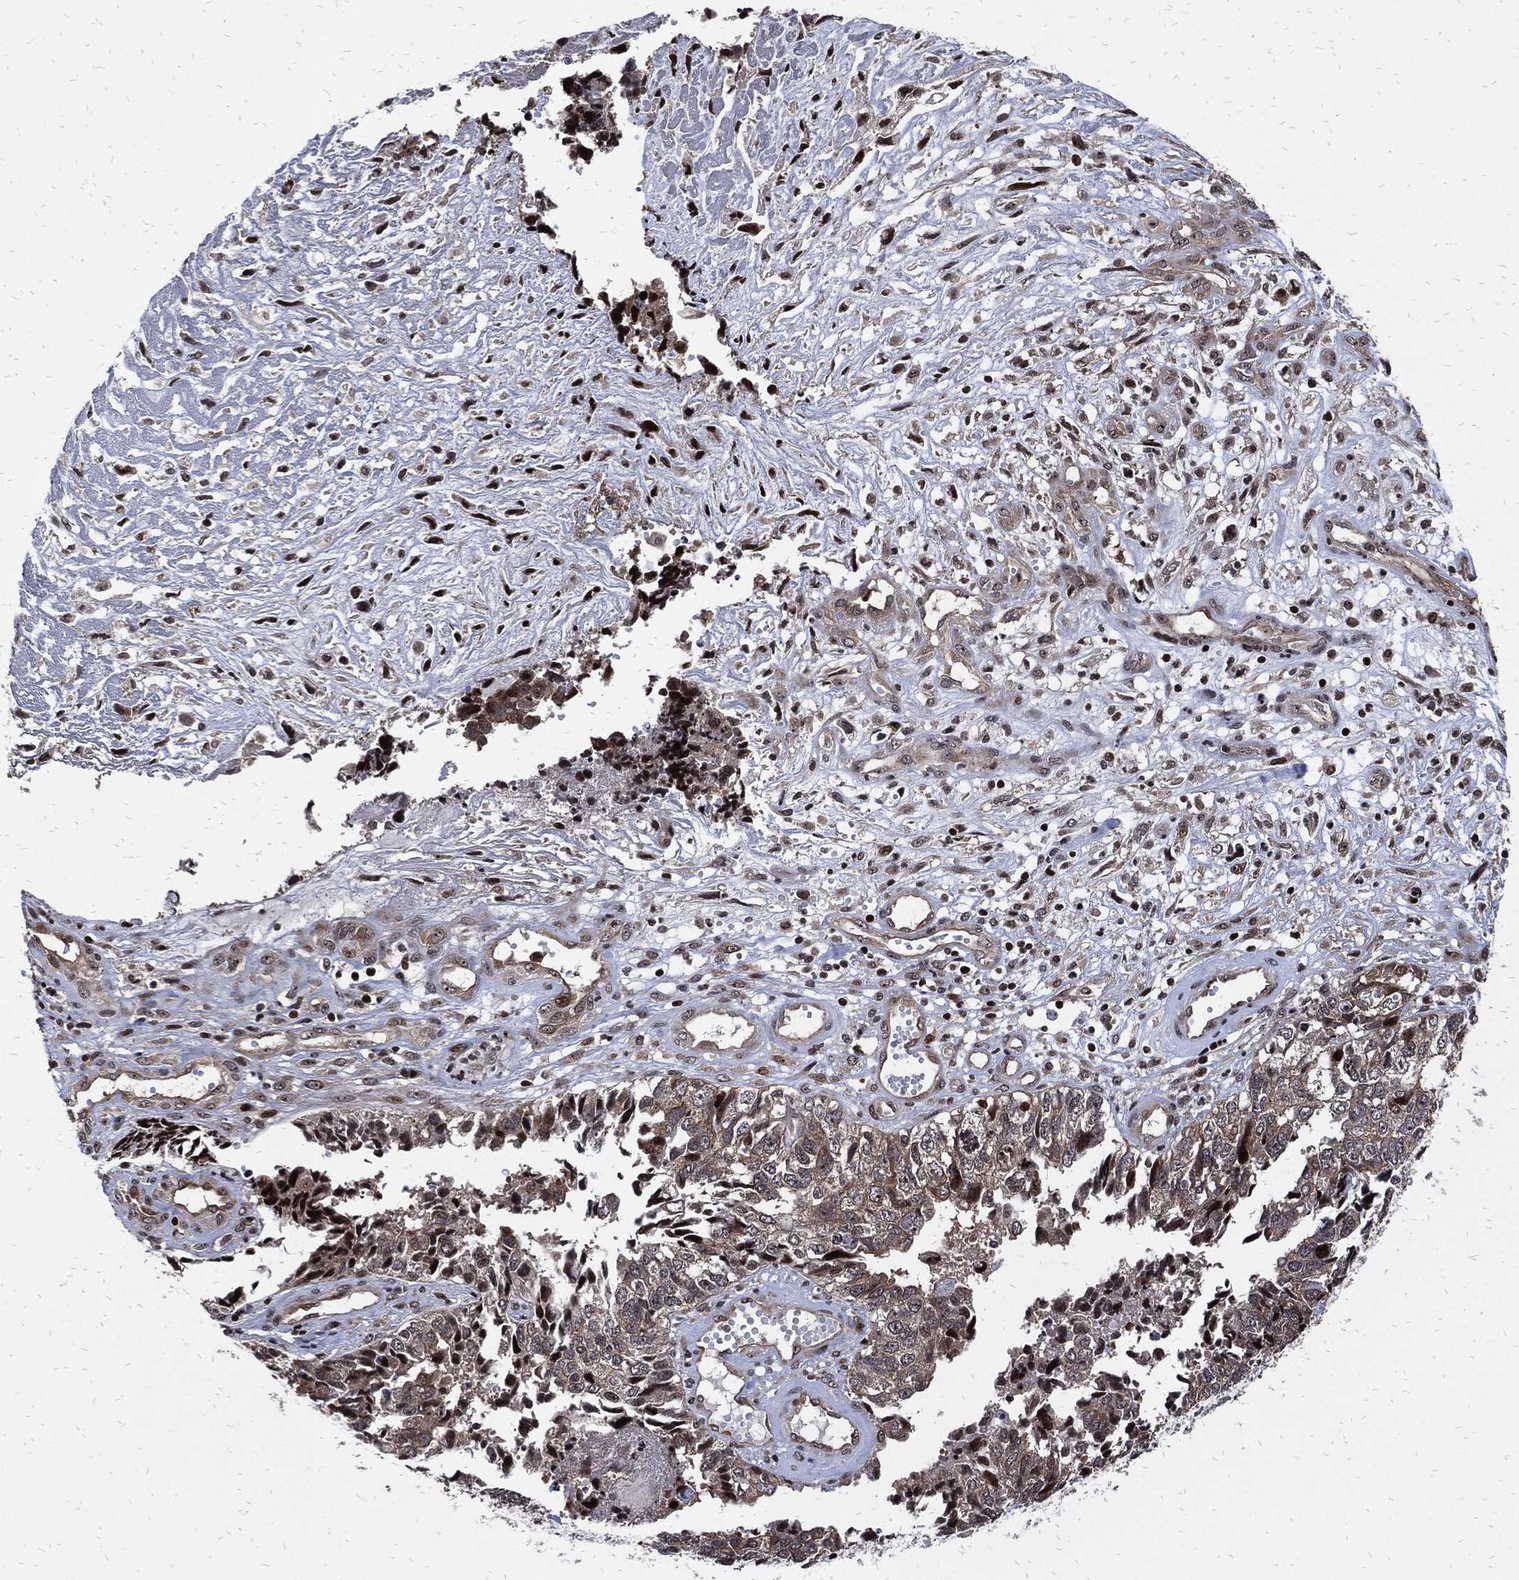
{"staining": {"intensity": "weak", "quantity": "<25%", "location": "nuclear"}, "tissue": "cervical cancer", "cell_type": "Tumor cells", "image_type": "cancer", "snomed": [{"axis": "morphology", "description": "Squamous cell carcinoma, NOS"}, {"axis": "topography", "description": "Cervix"}], "caption": "A histopathology image of human squamous cell carcinoma (cervical) is negative for staining in tumor cells. (DAB (3,3'-diaminobenzidine) immunohistochemistry, high magnification).", "gene": "ZNF775", "patient": {"sex": "female", "age": 63}}